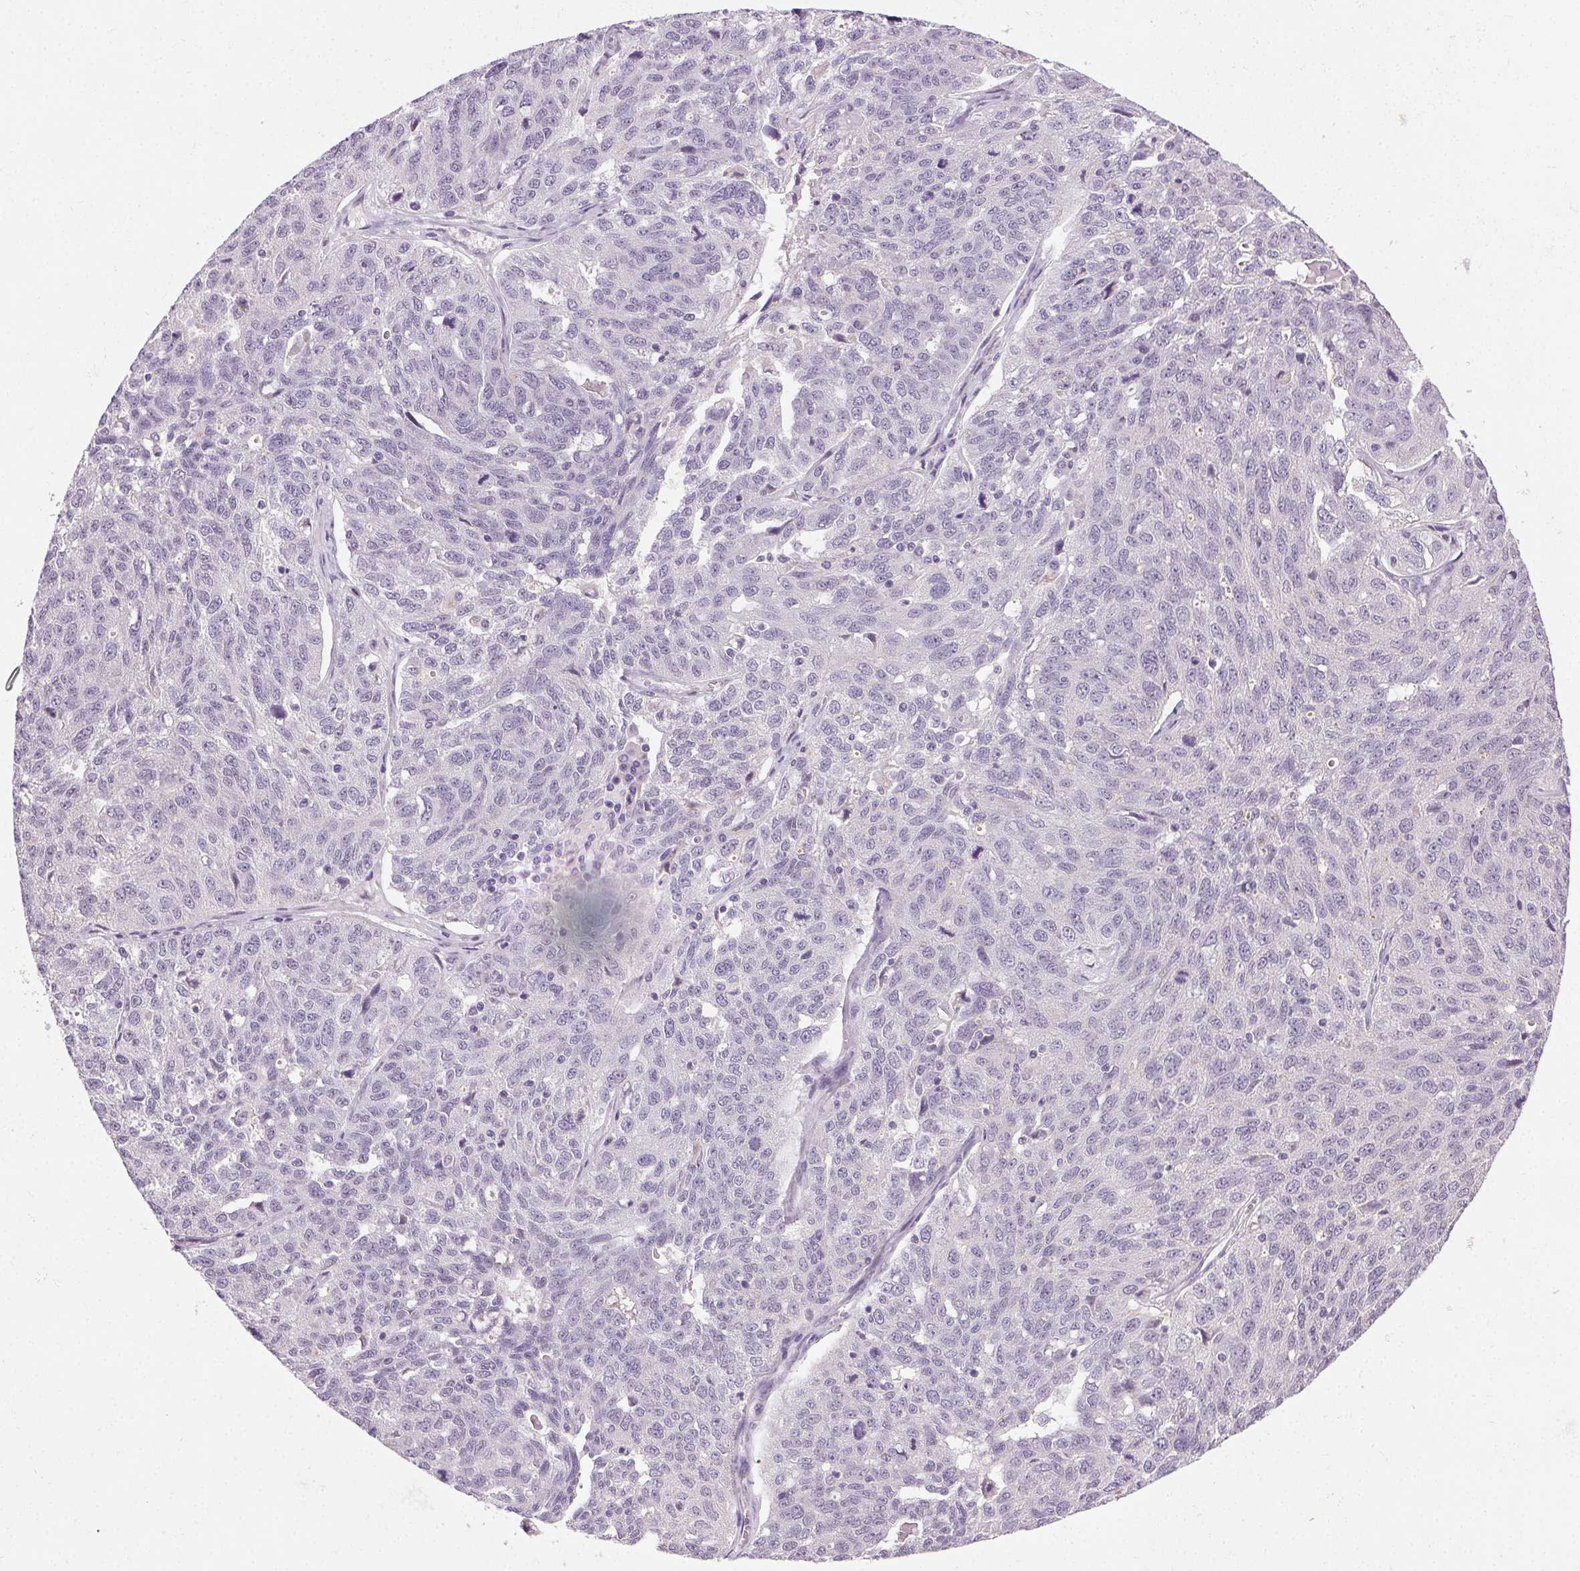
{"staining": {"intensity": "negative", "quantity": "none", "location": "none"}, "tissue": "ovarian cancer", "cell_type": "Tumor cells", "image_type": "cancer", "snomed": [{"axis": "morphology", "description": "Cystadenocarcinoma, serous, NOS"}, {"axis": "topography", "description": "Ovary"}], "caption": "High magnification brightfield microscopy of ovarian cancer stained with DAB (brown) and counterstained with hematoxylin (blue): tumor cells show no significant staining.", "gene": "FAM168A", "patient": {"sex": "female", "age": 71}}